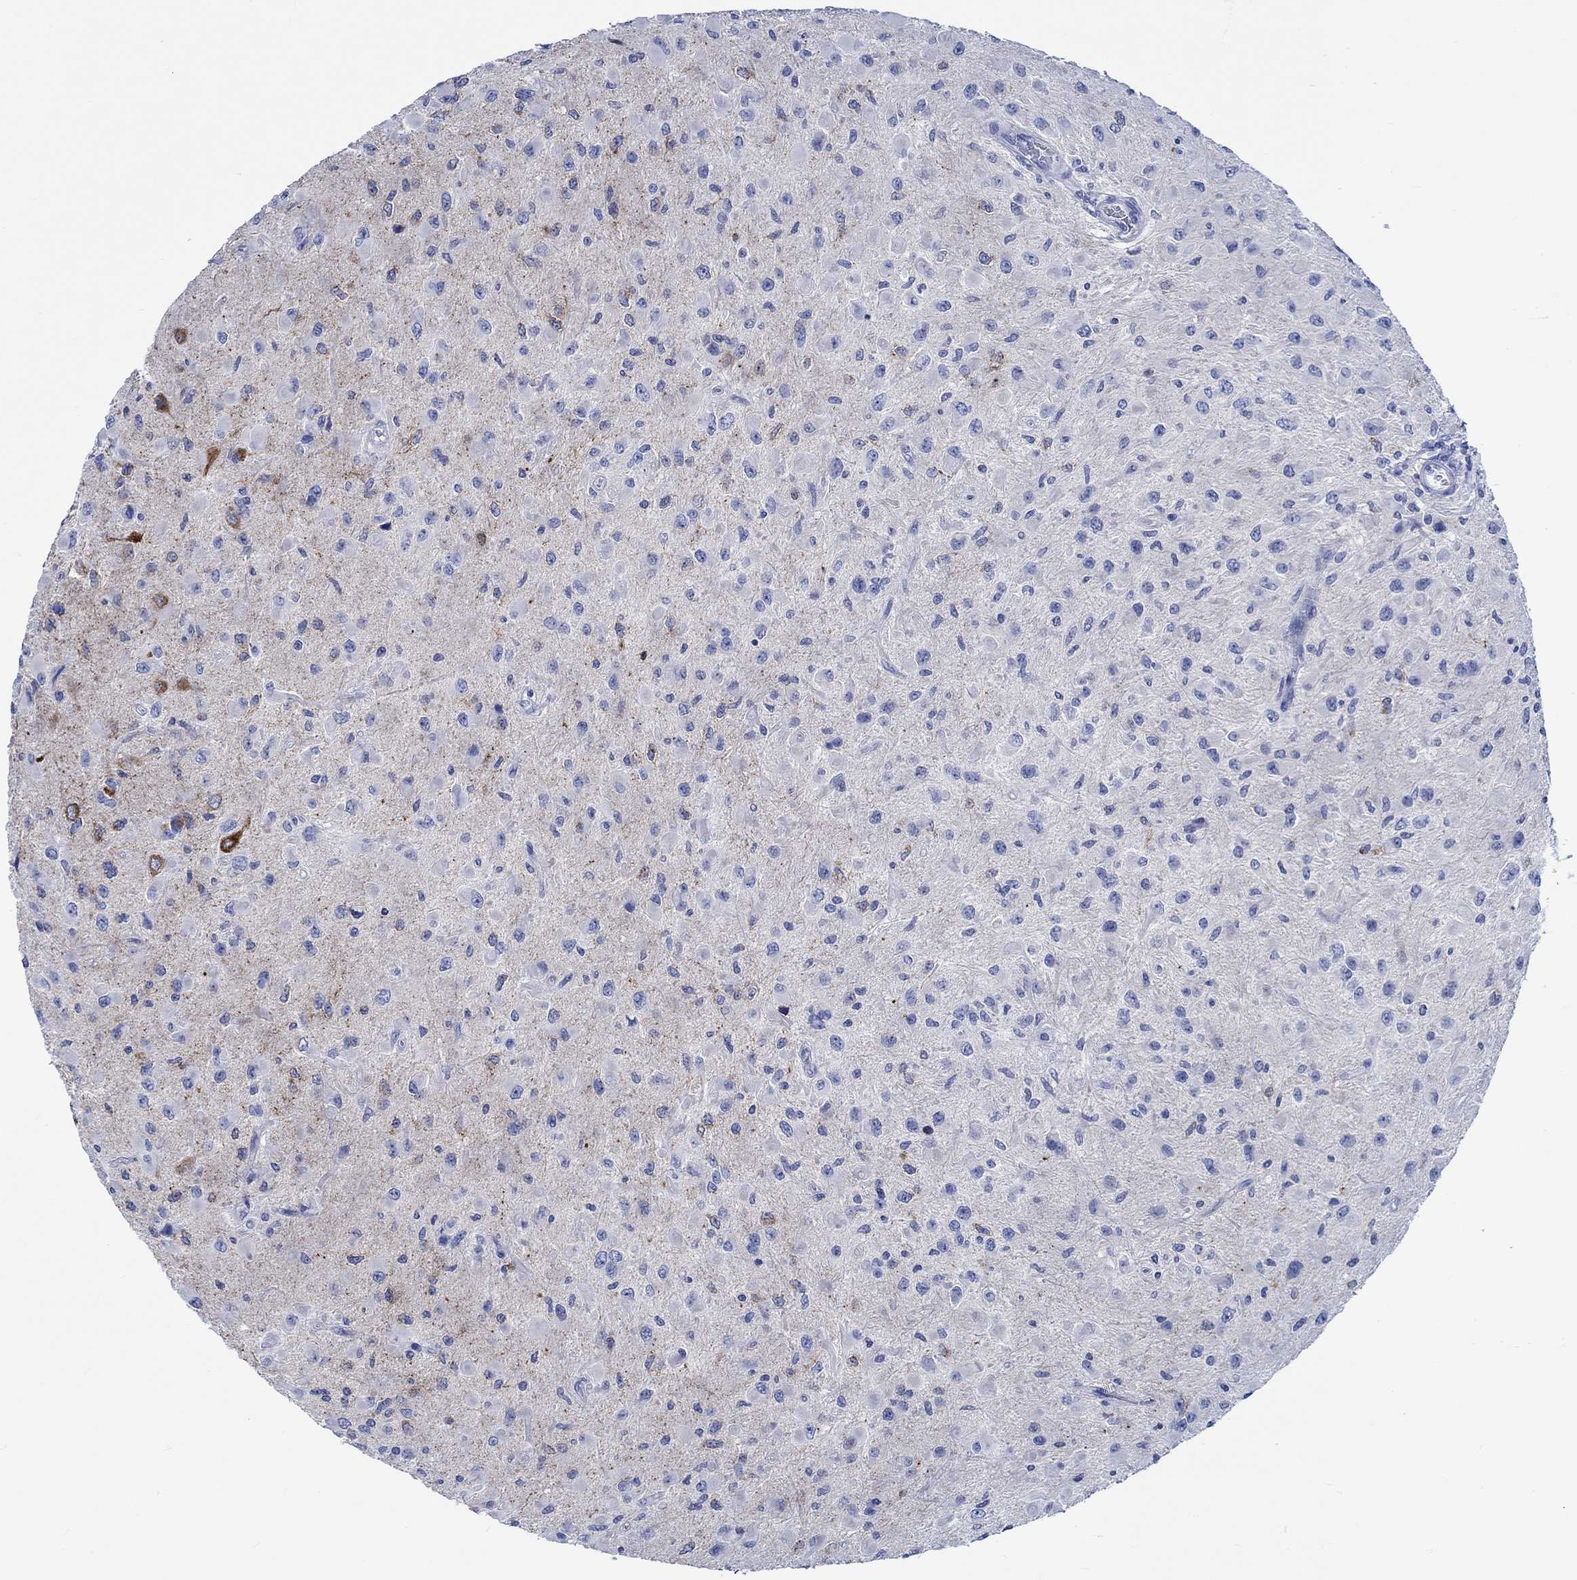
{"staining": {"intensity": "negative", "quantity": "none", "location": "none"}, "tissue": "glioma", "cell_type": "Tumor cells", "image_type": "cancer", "snomed": [{"axis": "morphology", "description": "Glioma, malignant, High grade"}, {"axis": "topography", "description": "Cerebral cortex"}], "caption": "This image is of glioma stained with immunohistochemistry (IHC) to label a protein in brown with the nuclei are counter-stained blue. There is no positivity in tumor cells.", "gene": "PTPRN2", "patient": {"sex": "male", "age": 35}}